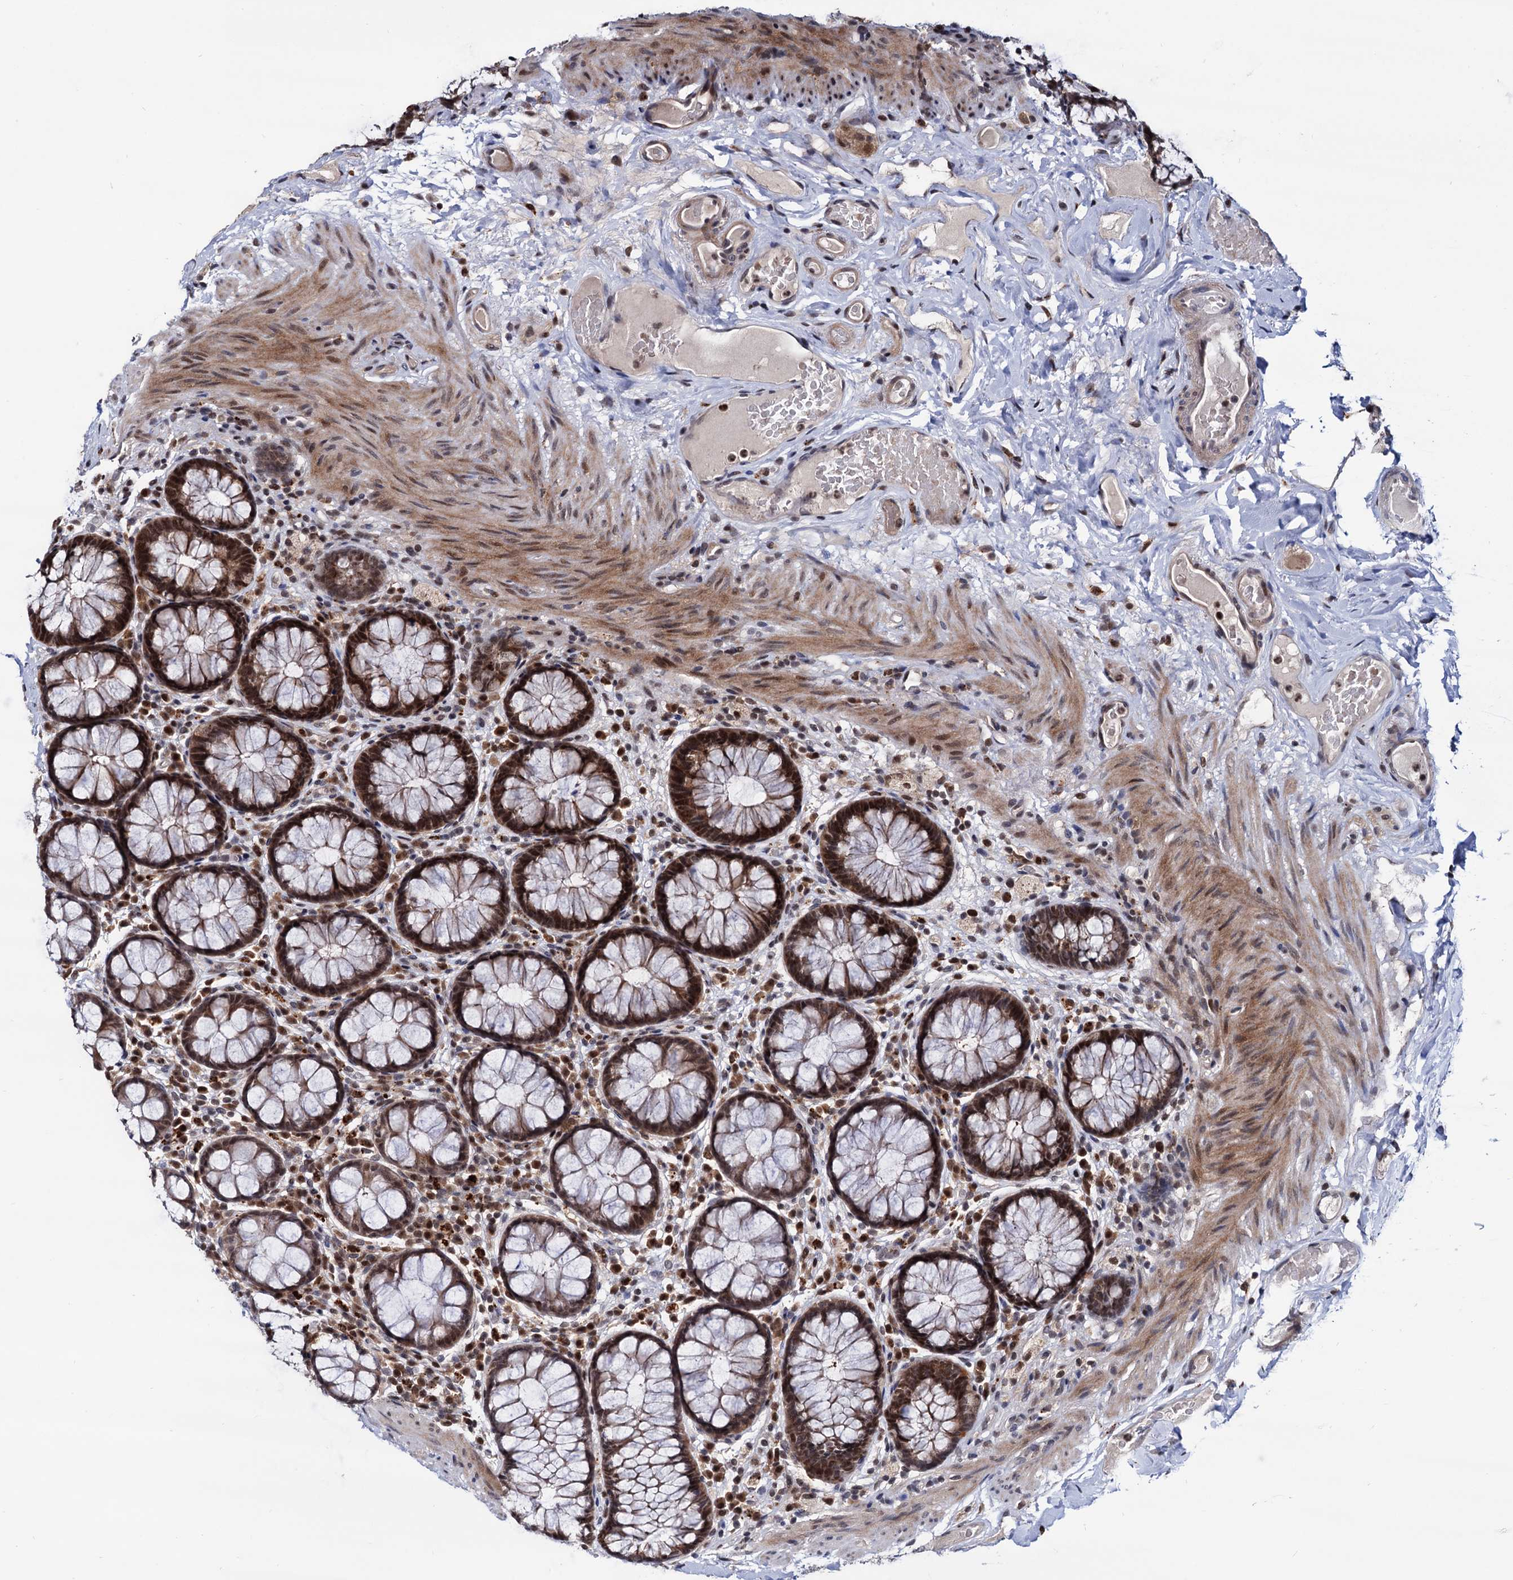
{"staining": {"intensity": "moderate", "quantity": ">75%", "location": "cytoplasmic/membranous,nuclear"}, "tissue": "rectum", "cell_type": "Glandular cells", "image_type": "normal", "snomed": [{"axis": "morphology", "description": "Normal tissue, NOS"}, {"axis": "topography", "description": "Rectum"}], "caption": "Protein expression analysis of normal human rectum reveals moderate cytoplasmic/membranous,nuclear positivity in approximately >75% of glandular cells. (DAB IHC with brightfield microscopy, high magnification).", "gene": "RNASEH2B", "patient": {"sex": "male", "age": 83}}